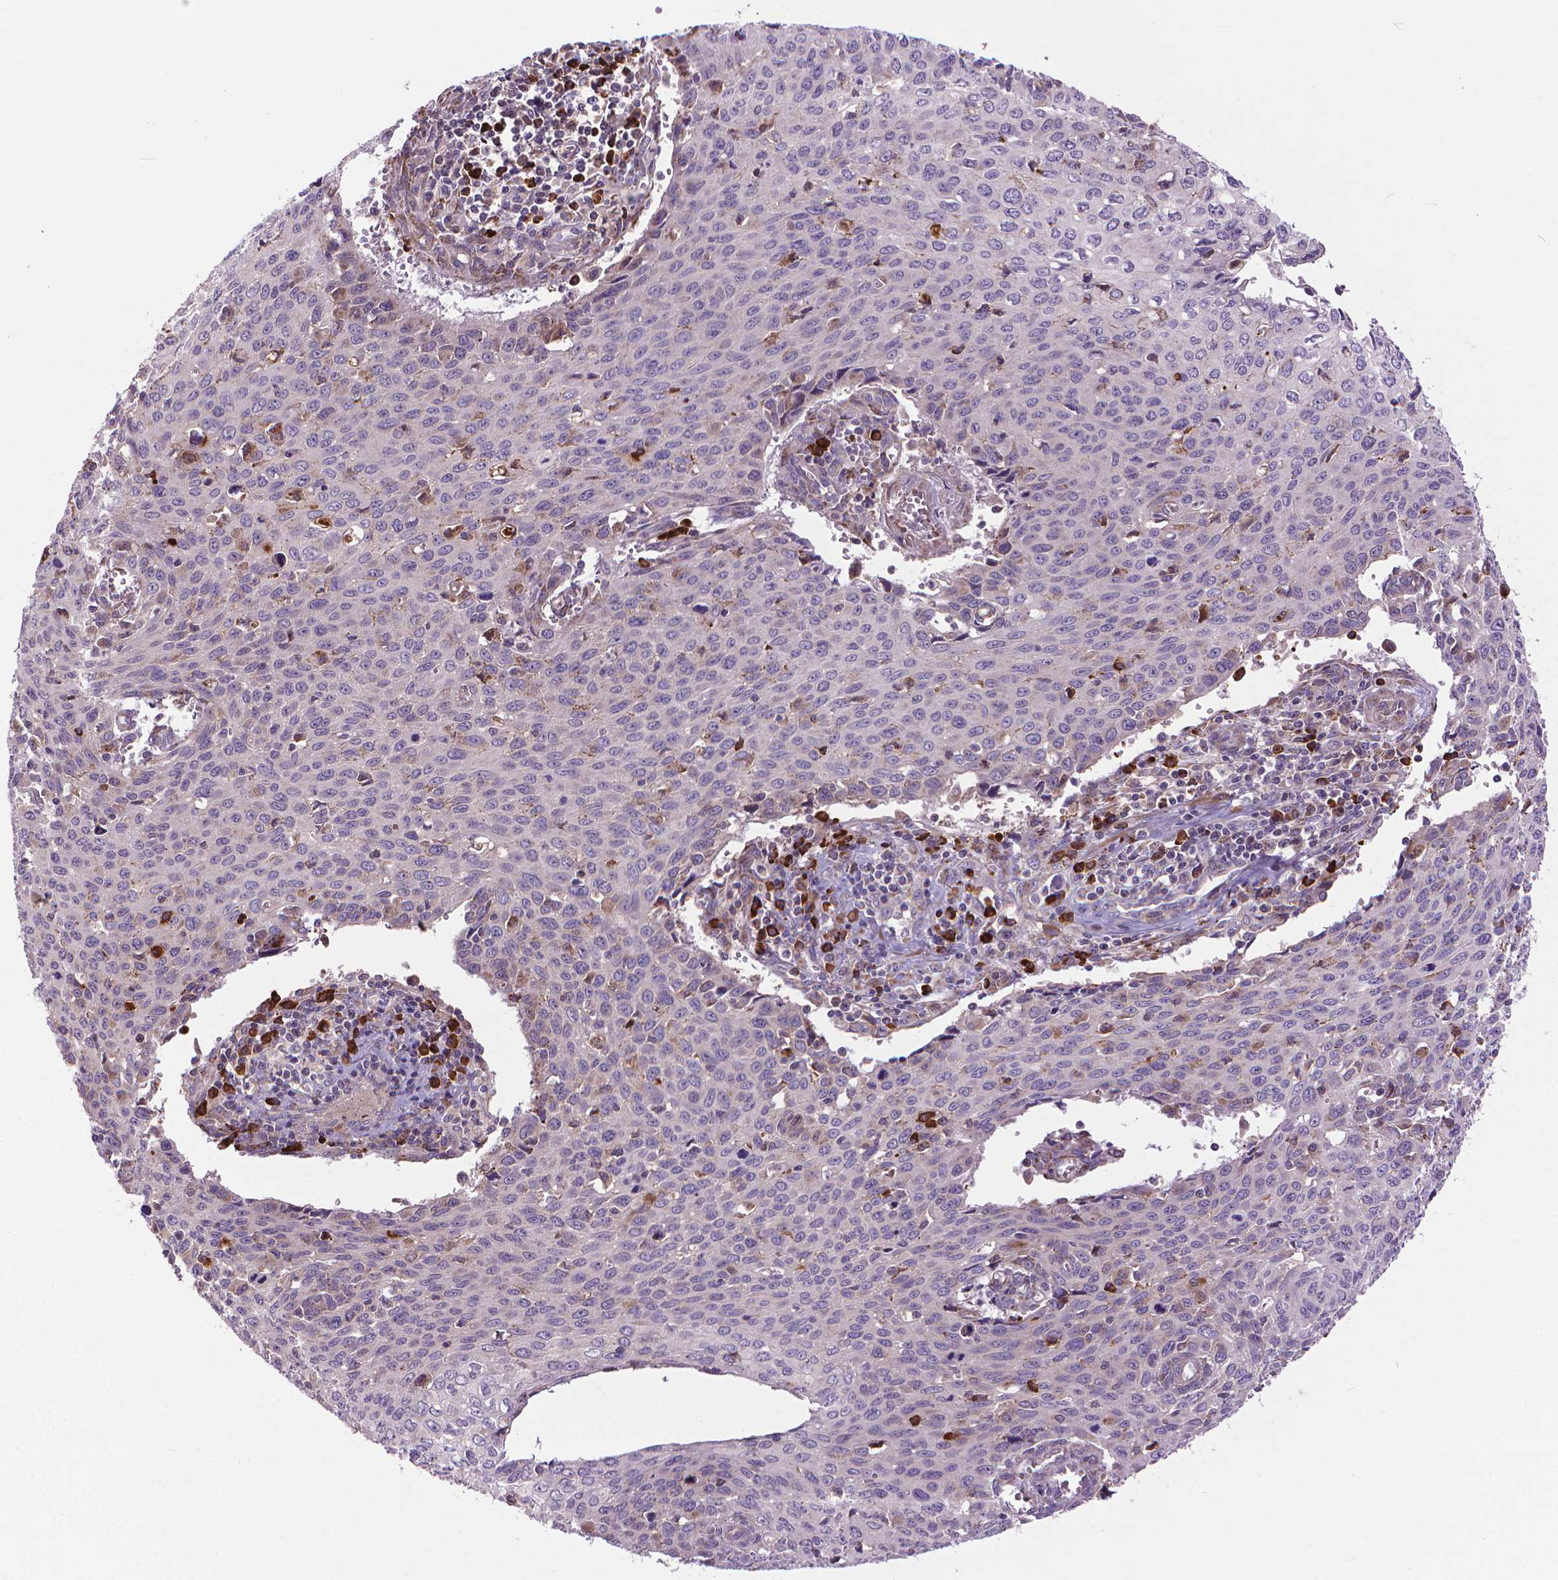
{"staining": {"intensity": "negative", "quantity": "none", "location": "none"}, "tissue": "cervical cancer", "cell_type": "Tumor cells", "image_type": "cancer", "snomed": [{"axis": "morphology", "description": "Squamous cell carcinoma, NOS"}, {"axis": "topography", "description": "Cervix"}], "caption": "The IHC photomicrograph has no significant positivity in tumor cells of cervical cancer tissue.", "gene": "MYH14", "patient": {"sex": "female", "age": 38}}